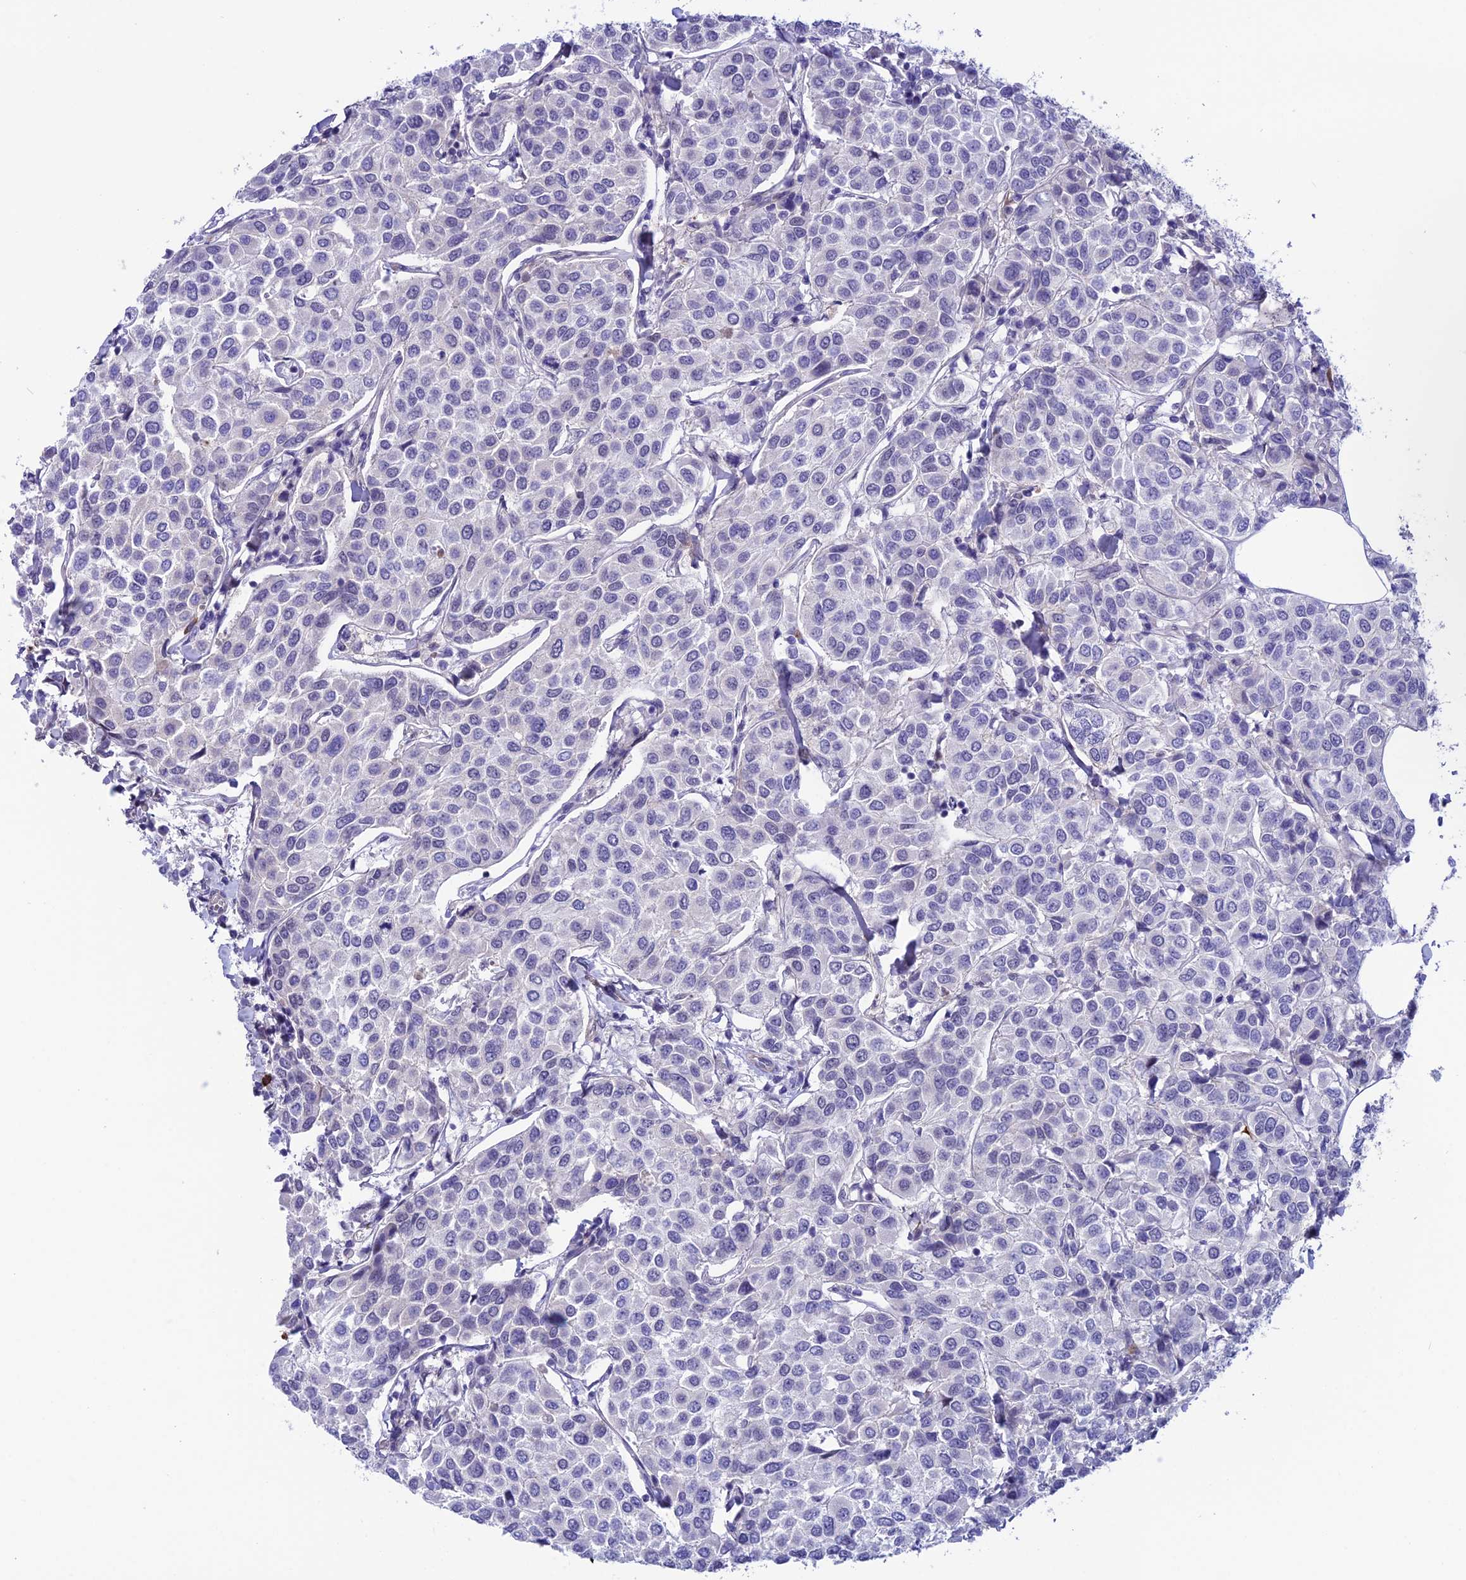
{"staining": {"intensity": "negative", "quantity": "none", "location": "none"}, "tissue": "breast cancer", "cell_type": "Tumor cells", "image_type": "cancer", "snomed": [{"axis": "morphology", "description": "Duct carcinoma"}, {"axis": "topography", "description": "Breast"}], "caption": "Tumor cells are negative for protein expression in human breast intraductal carcinoma.", "gene": "COL6A6", "patient": {"sex": "female", "age": 55}}